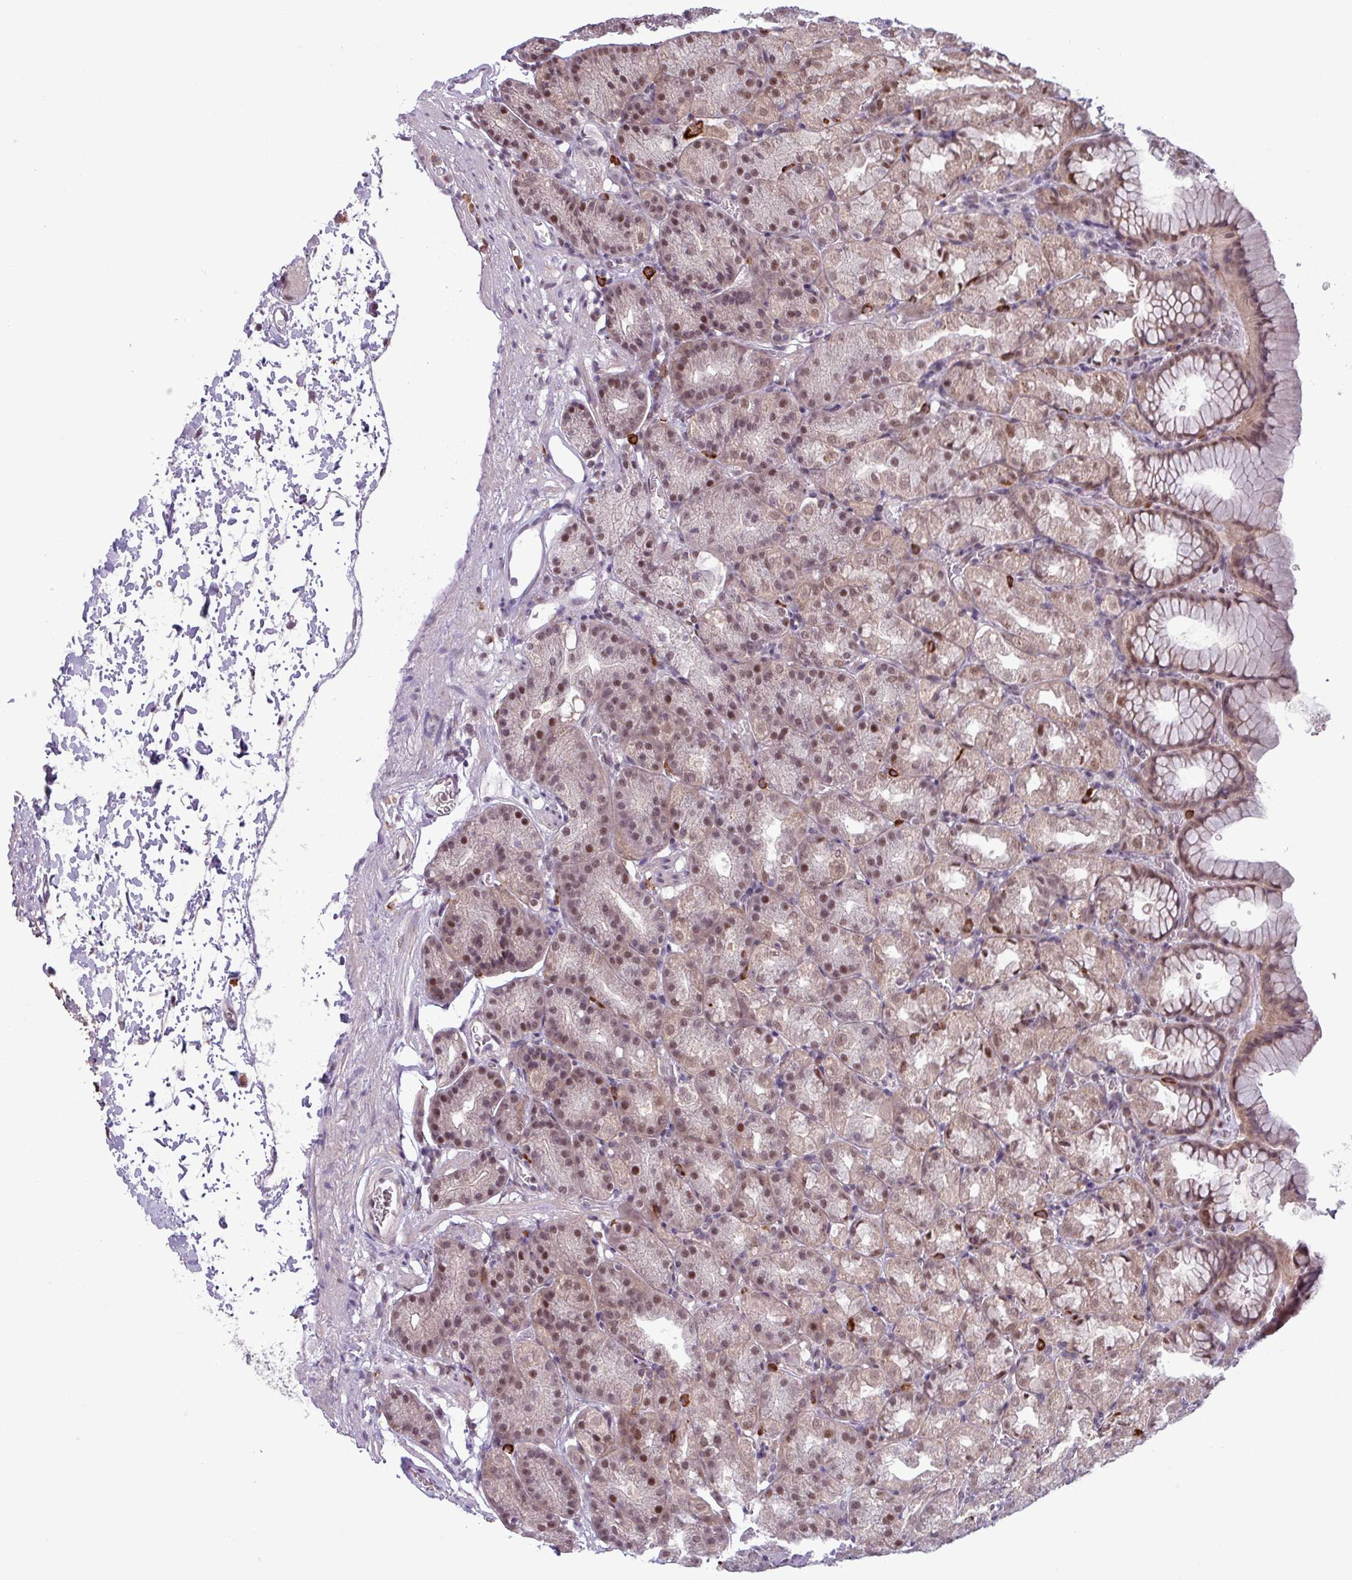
{"staining": {"intensity": "moderate", "quantity": ">75%", "location": "cytoplasmic/membranous,nuclear"}, "tissue": "stomach", "cell_type": "Glandular cells", "image_type": "normal", "snomed": [{"axis": "morphology", "description": "Normal tissue, NOS"}, {"axis": "topography", "description": "Stomach, upper"}], "caption": "IHC (DAB (3,3'-diaminobenzidine)) staining of unremarkable stomach displays moderate cytoplasmic/membranous,nuclear protein expression in approximately >75% of glandular cells. (DAB (3,3'-diaminobenzidine) IHC with brightfield microscopy, high magnification).", "gene": "NOTCH2", "patient": {"sex": "female", "age": 81}}